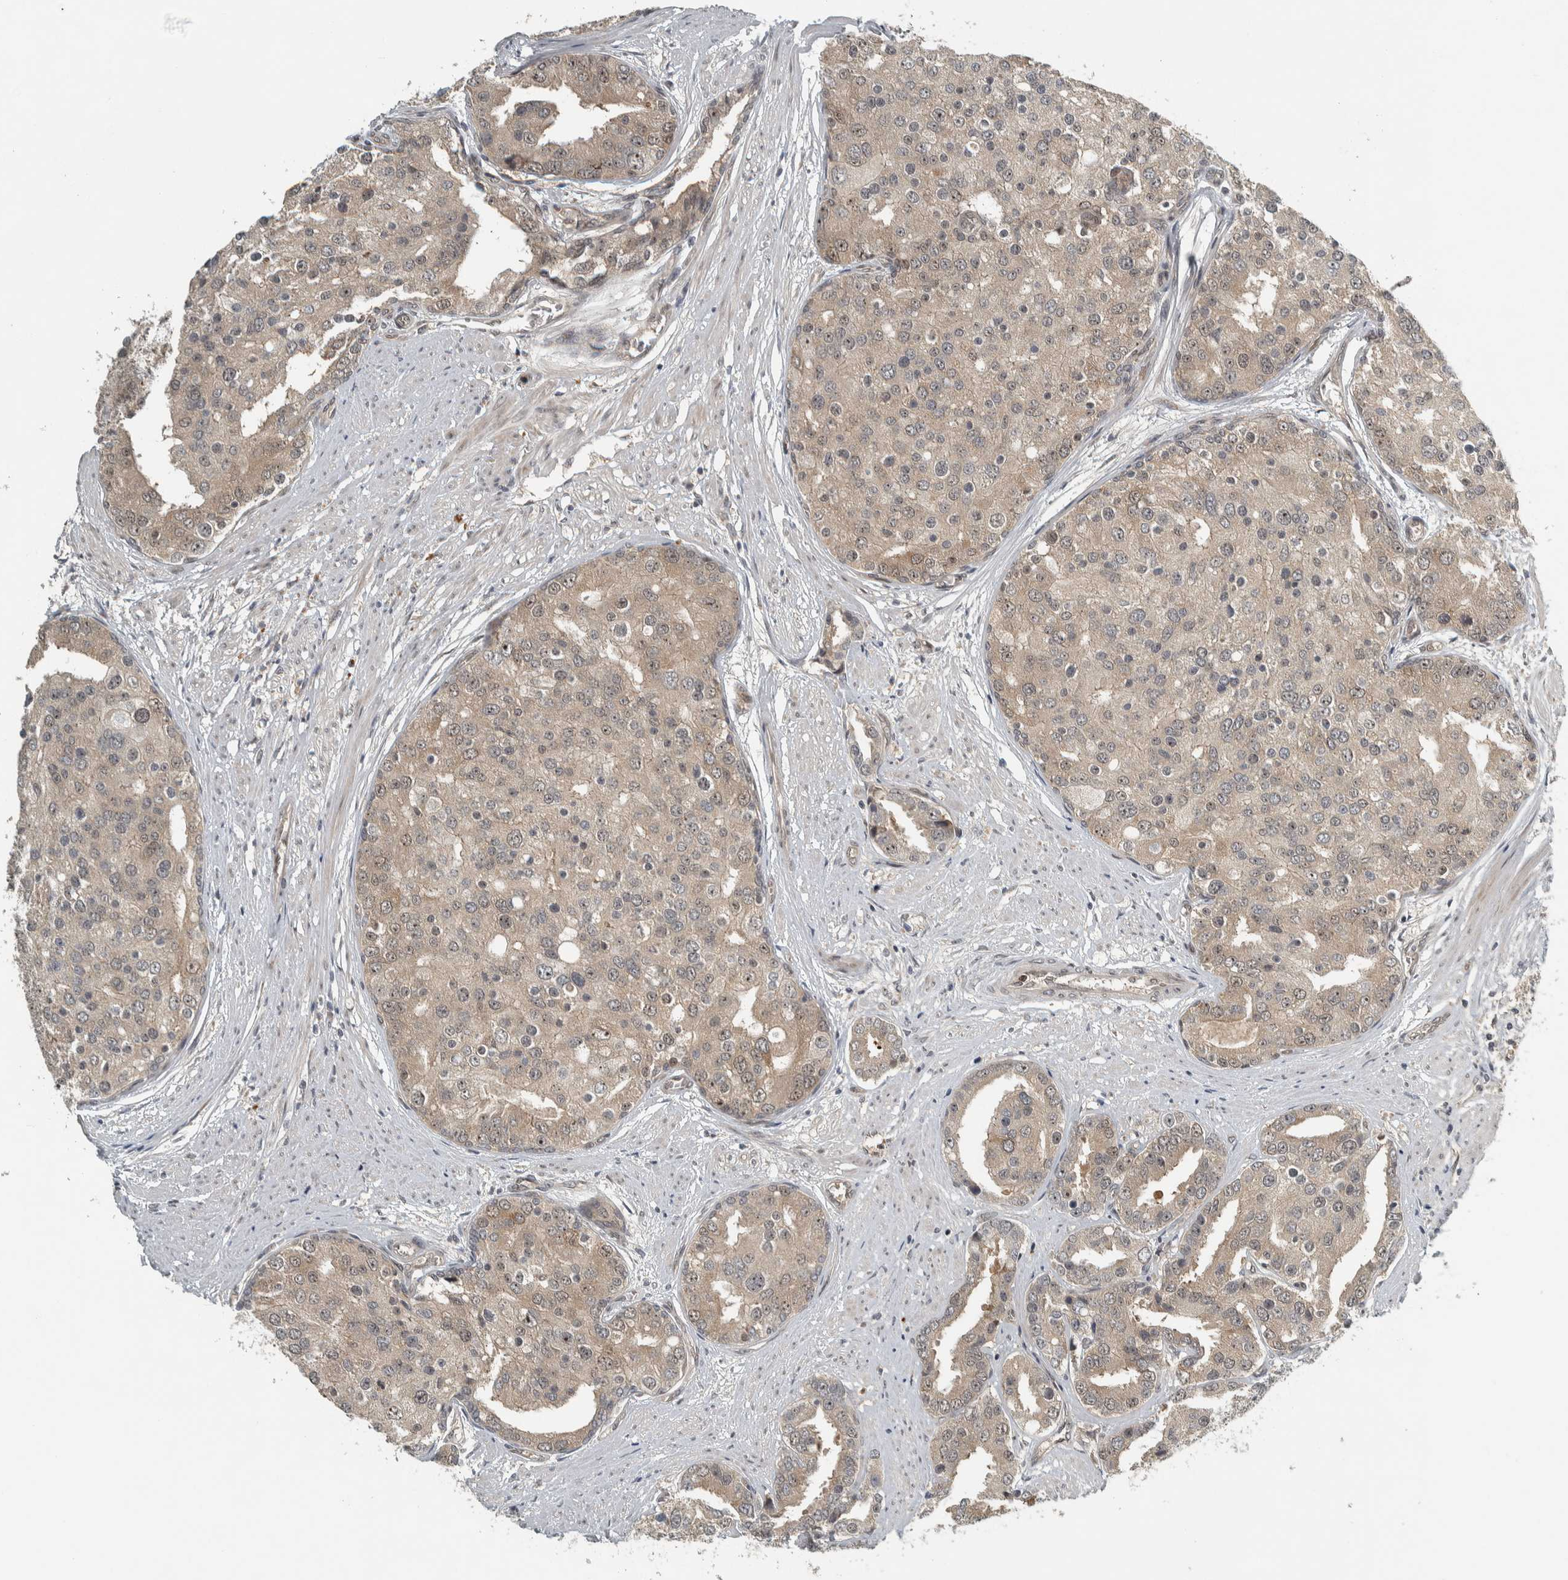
{"staining": {"intensity": "weak", "quantity": ">75%", "location": "cytoplasmic/membranous,nuclear"}, "tissue": "prostate cancer", "cell_type": "Tumor cells", "image_type": "cancer", "snomed": [{"axis": "morphology", "description": "Adenocarcinoma, High grade"}, {"axis": "topography", "description": "Prostate"}], "caption": "Immunohistochemistry of human prostate adenocarcinoma (high-grade) displays low levels of weak cytoplasmic/membranous and nuclear positivity in about >75% of tumor cells. Using DAB (brown) and hematoxylin (blue) stains, captured at high magnification using brightfield microscopy.", "gene": "XPO5", "patient": {"sex": "male", "age": 50}}